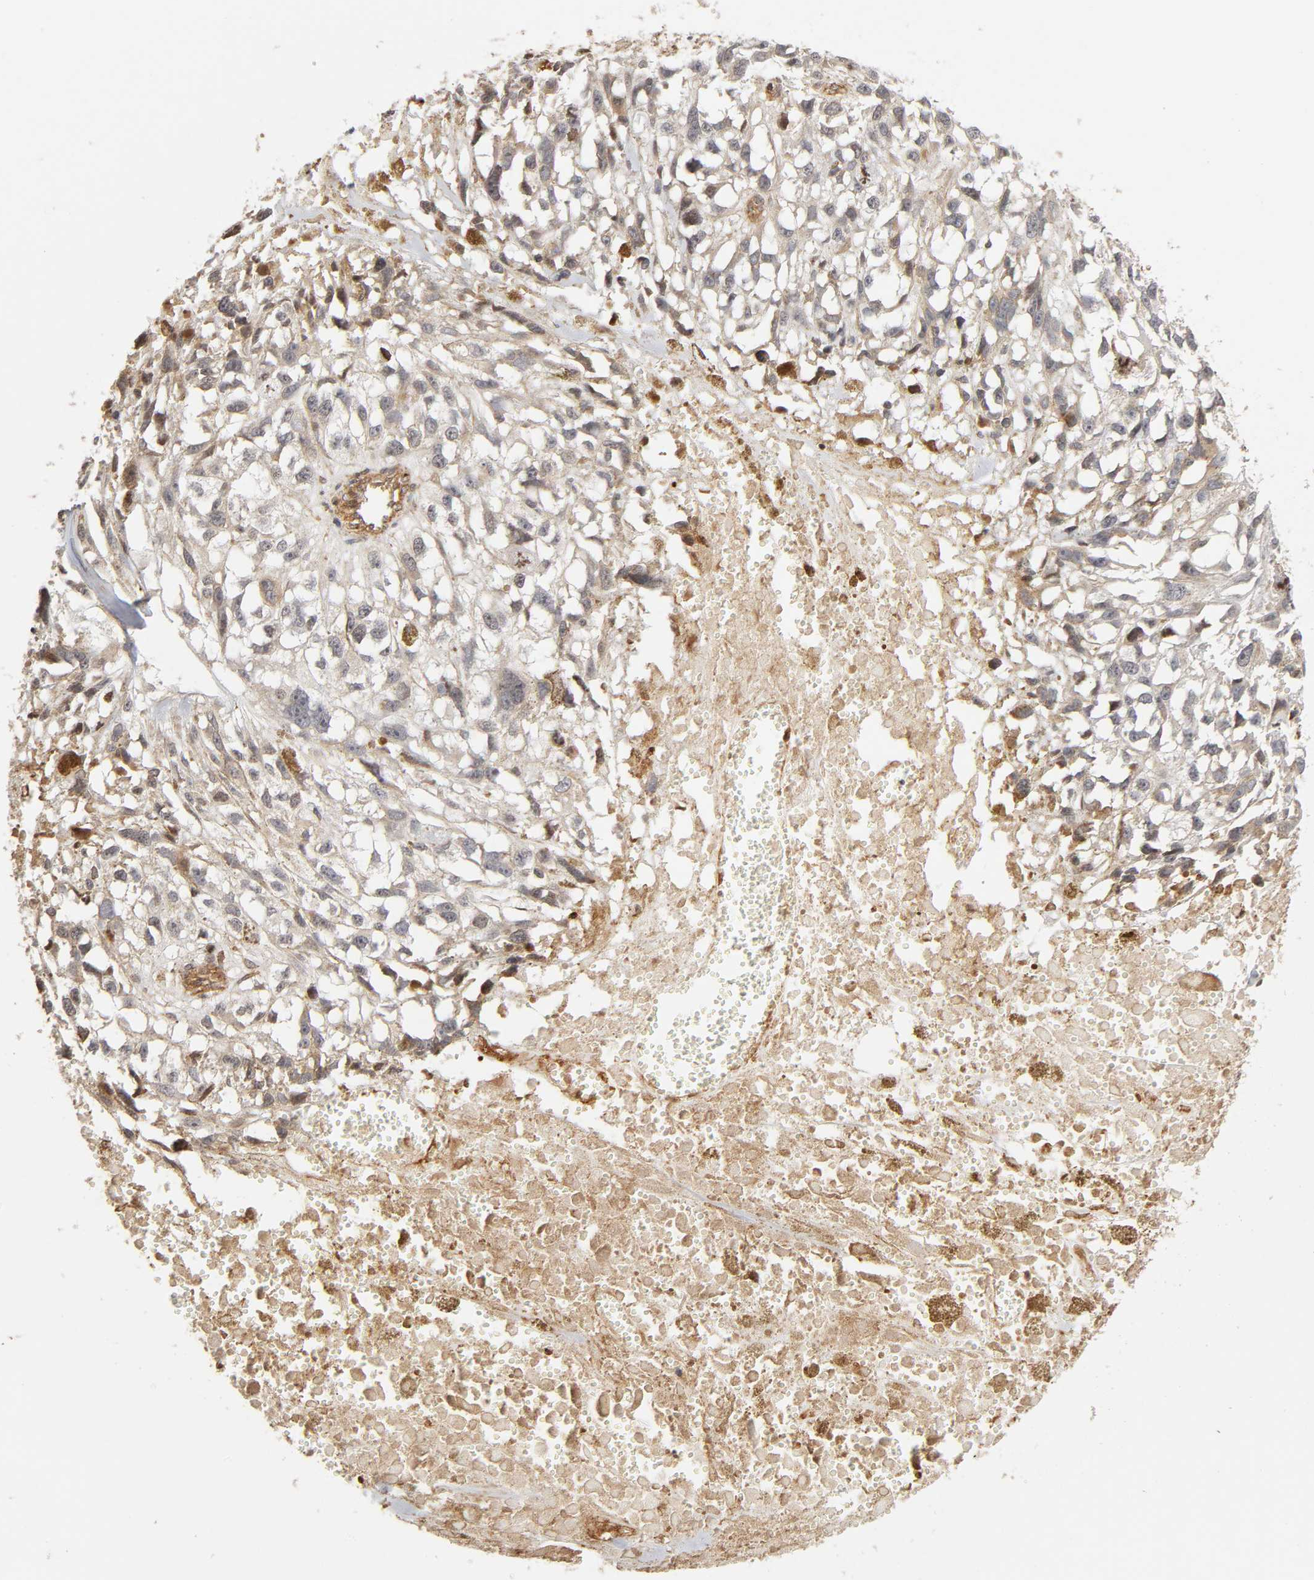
{"staining": {"intensity": "negative", "quantity": "none", "location": "none"}, "tissue": "melanoma", "cell_type": "Tumor cells", "image_type": "cancer", "snomed": [{"axis": "morphology", "description": "Malignant melanoma, Metastatic site"}, {"axis": "topography", "description": "Lymph node"}], "caption": "Photomicrograph shows no significant protein staining in tumor cells of melanoma.", "gene": "ITGAV", "patient": {"sex": "male", "age": 59}}